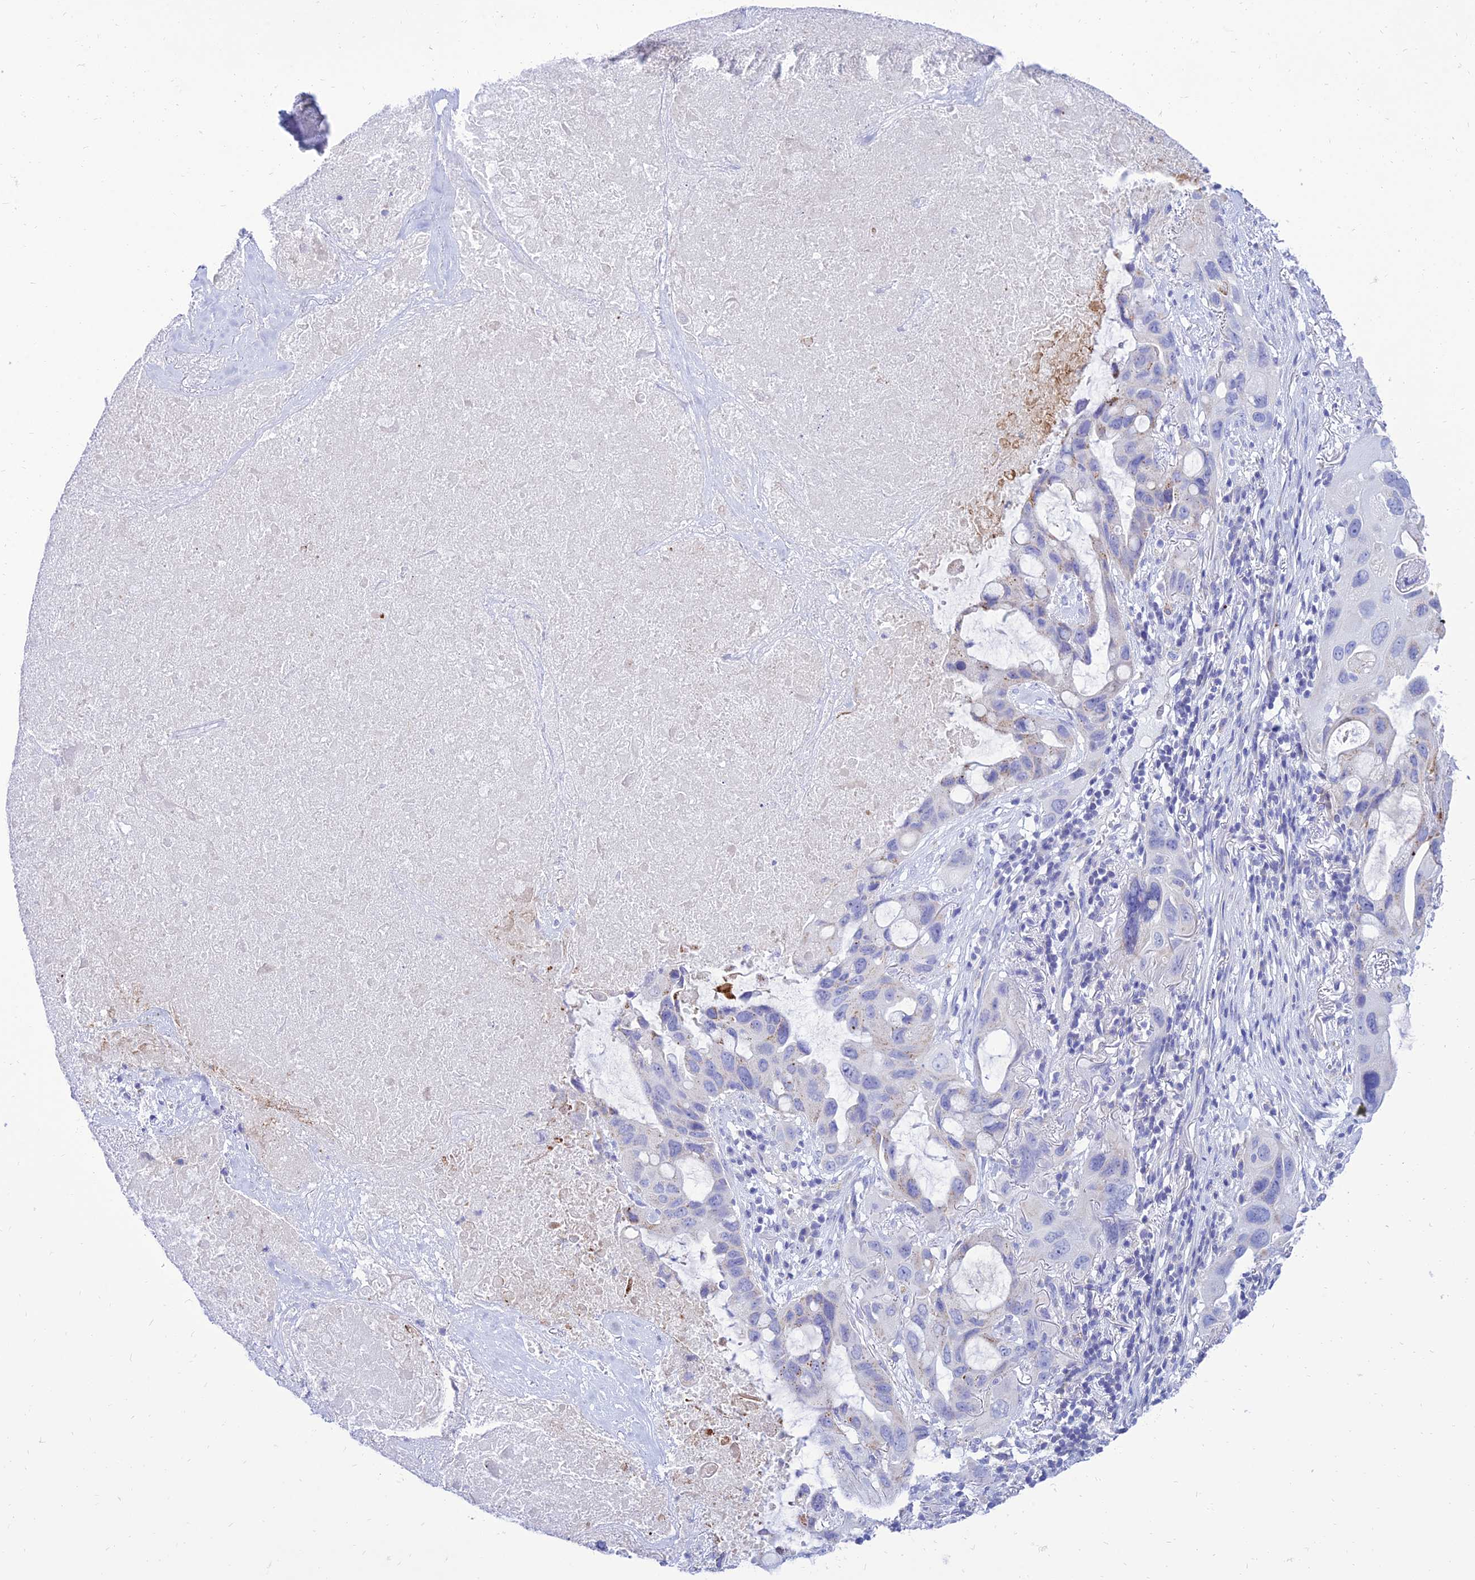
{"staining": {"intensity": "negative", "quantity": "none", "location": "none"}, "tissue": "lung cancer", "cell_type": "Tumor cells", "image_type": "cancer", "snomed": [{"axis": "morphology", "description": "Squamous cell carcinoma, NOS"}, {"axis": "topography", "description": "Lung"}], "caption": "An immunohistochemistry photomicrograph of lung squamous cell carcinoma is shown. There is no staining in tumor cells of lung squamous cell carcinoma. Nuclei are stained in blue.", "gene": "PKN3", "patient": {"sex": "female", "age": 73}}